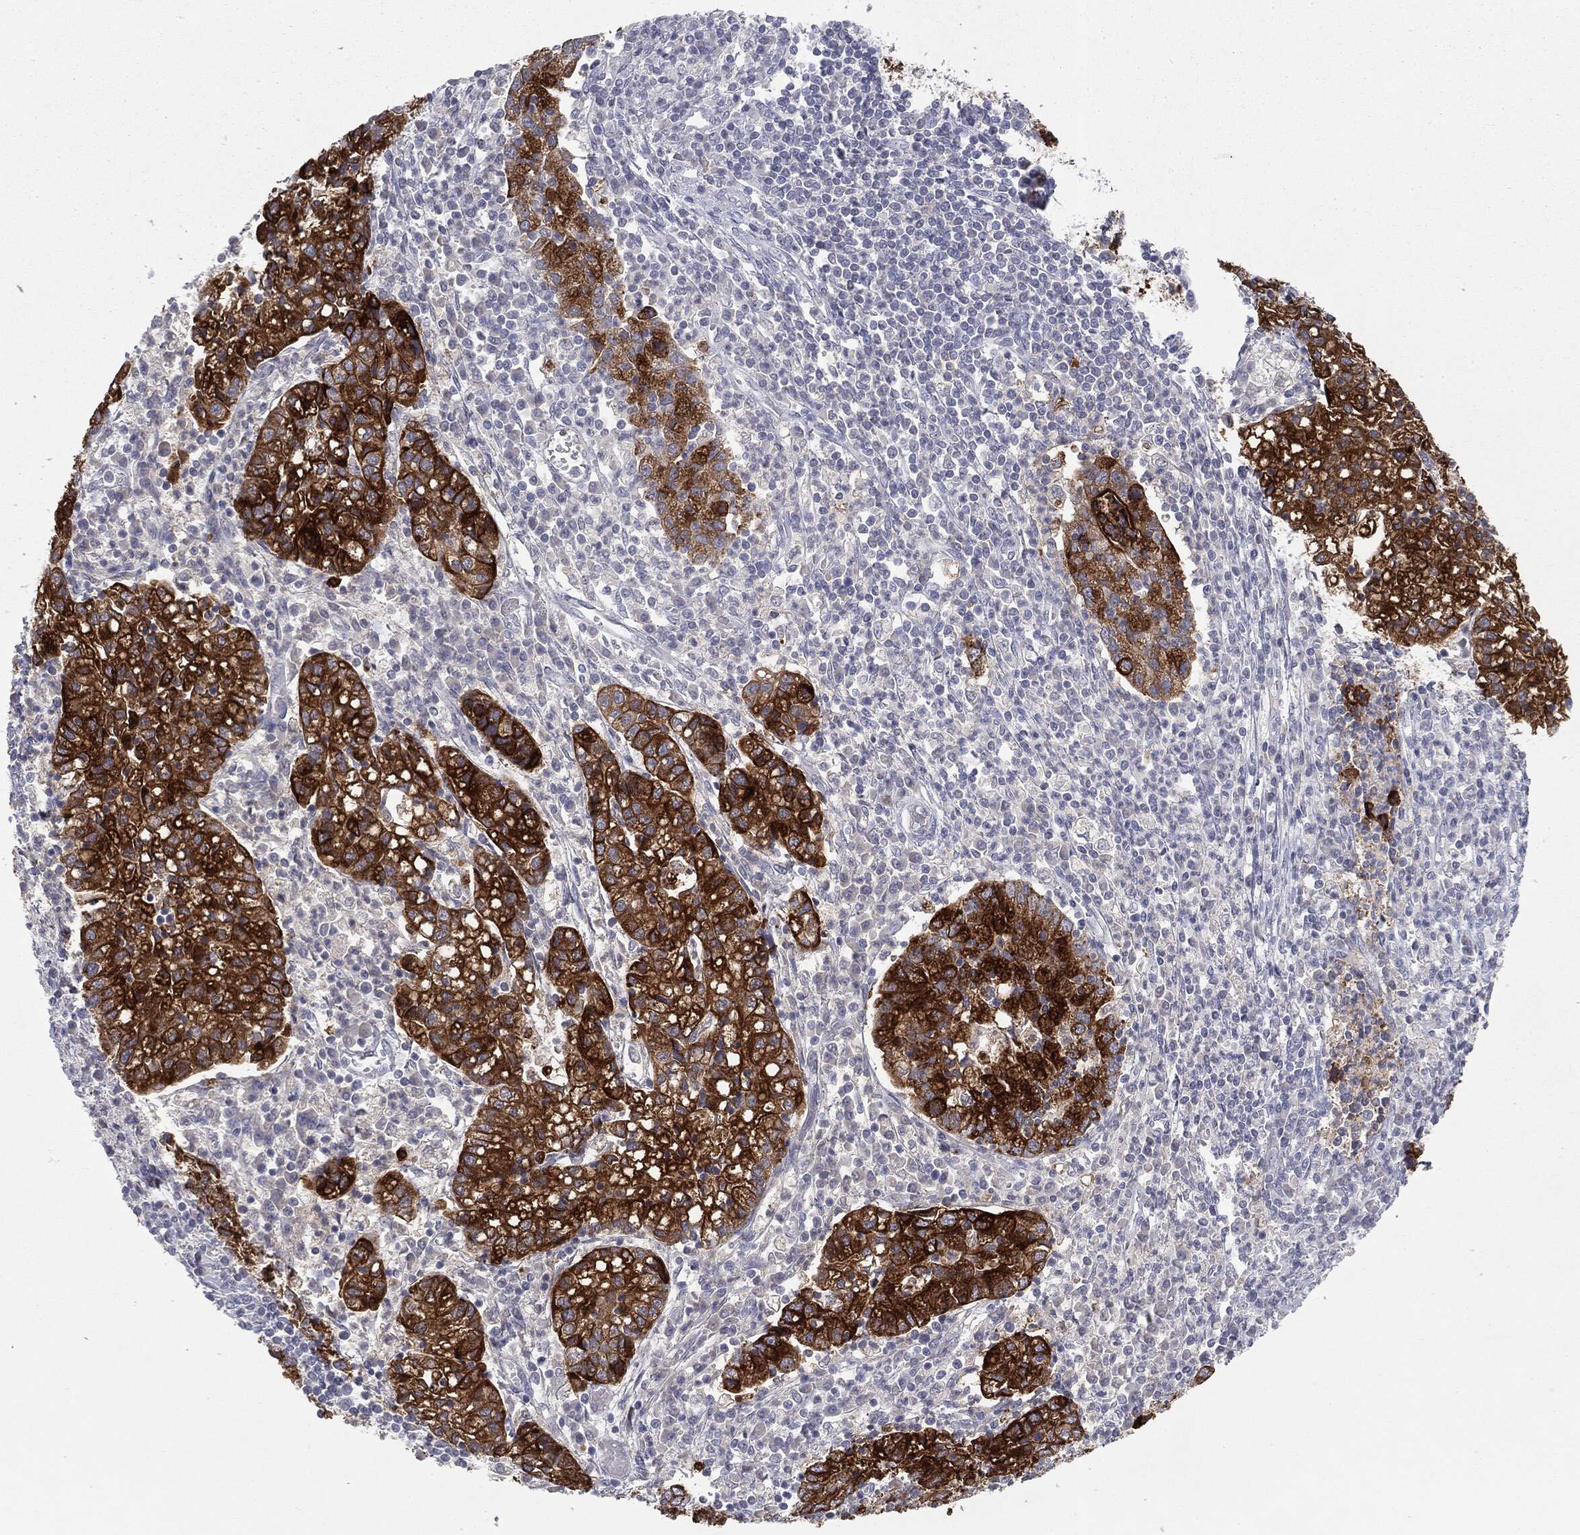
{"staining": {"intensity": "strong", "quantity": ">75%", "location": "cytoplasmic/membranous"}, "tissue": "cervical cancer", "cell_type": "Tumor cells", "image_type": "cancer", "snomed": [{"axis": "morphology", "description": "Normal tissue, NOS"}, {"axis": "morphology", "description": "Adenocarcinoma, NOS"}, {"axis": "topography", "description": "Cervix"}], "caption": "Cervical cancer stained with DAB (3,3'-diaminobenzidine) immunohistochemistry (IHC) displays high levels of strong cytoplasmic/membranous staining in approximately >75% of tumor cells.", "gene": "MUC1", "patient": {"sex": "female", "age": 44}}